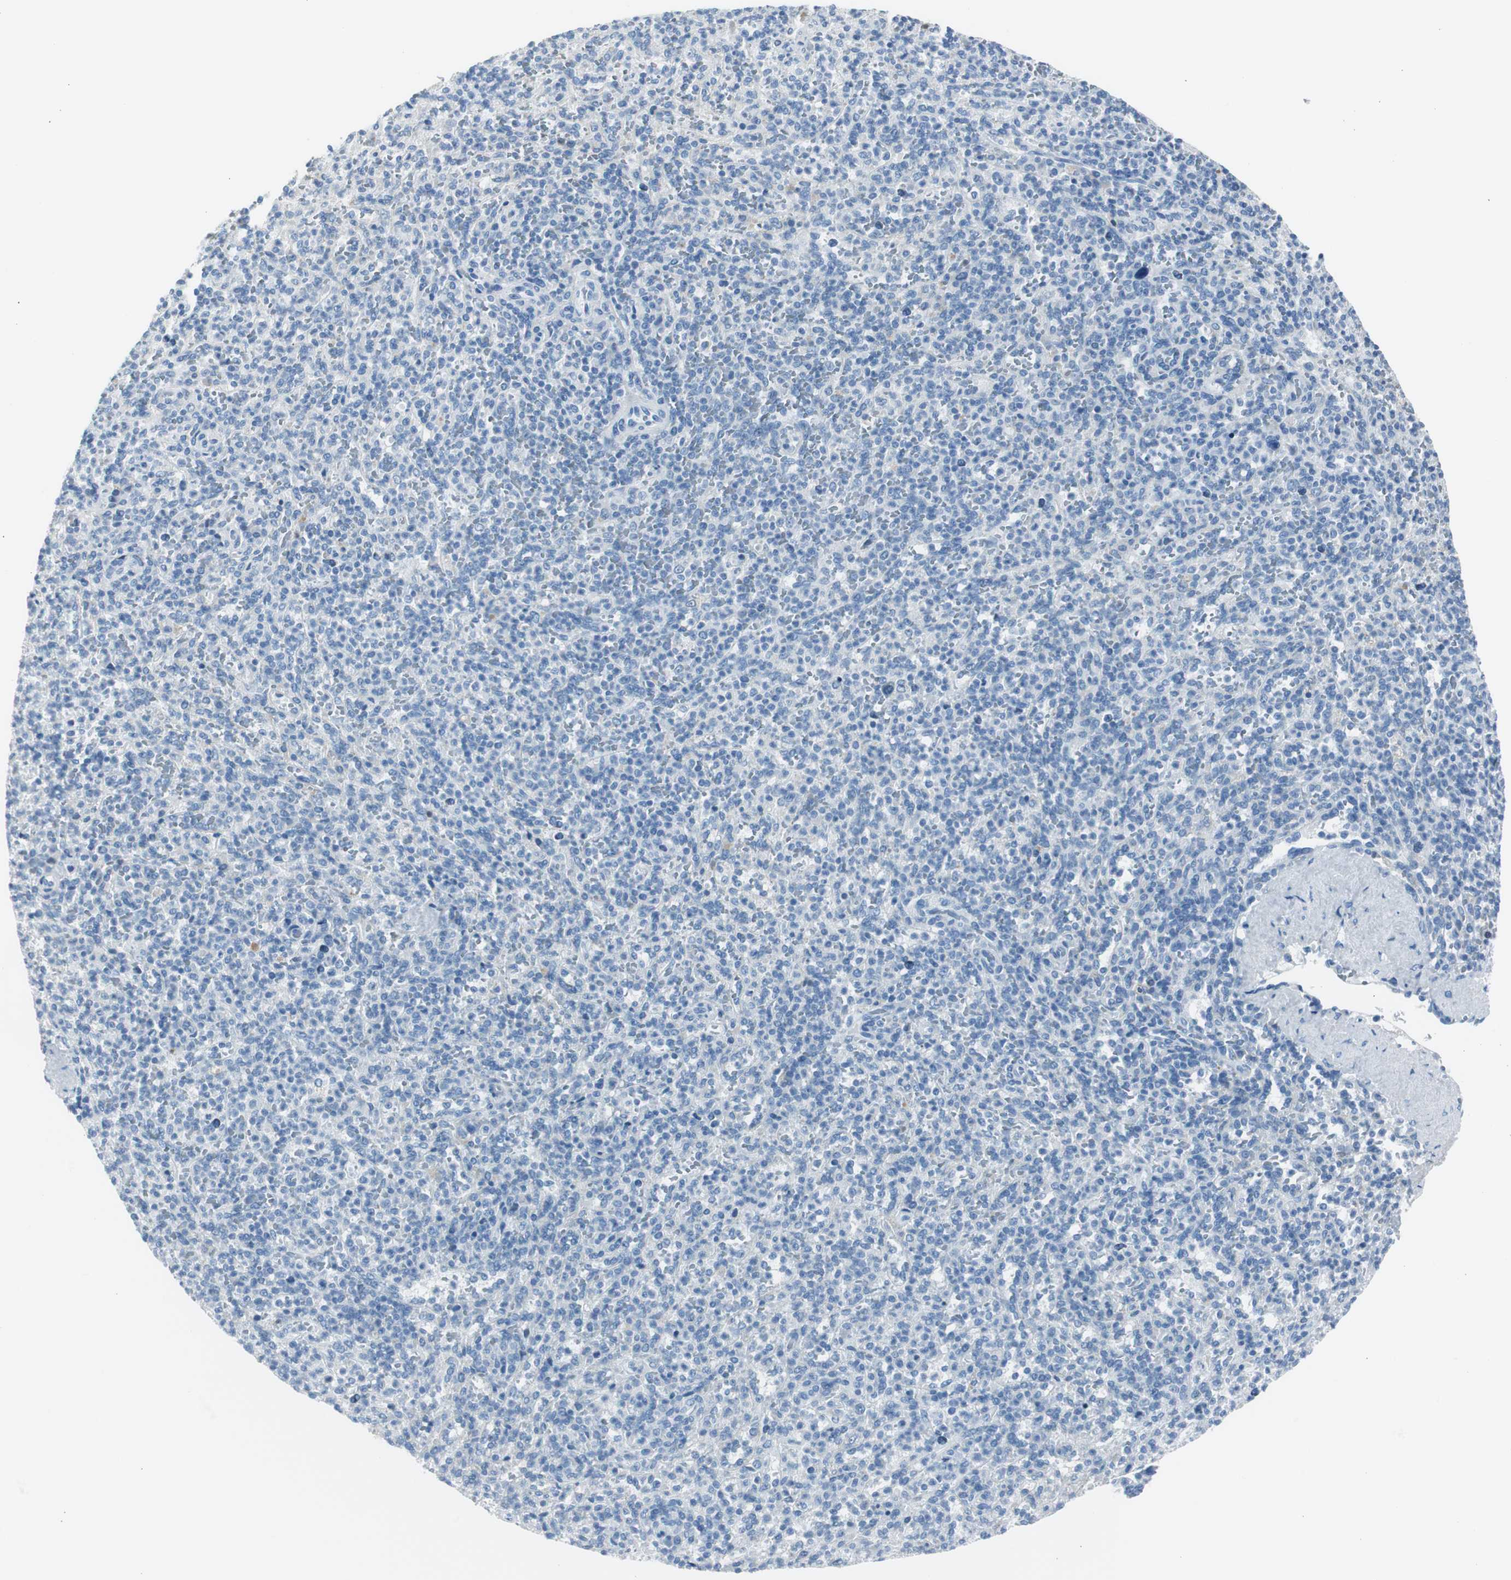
{"staining": {"intensity": "negative", "quantity": "none", "location": "none"}, "tissue": "spleen", "cell_type": "Cells in red pulp", "image_type": "normal", "snomed": [{"axis": "morphology", "description": "Normal tissue, NOS"}, {"axis": "topography", "description": "Spleen"}], "caption": "Cells in red pulp show no significant protein expression in benign spleen. (Brightfield microscopy of DAB immunohistochemistry at high magnification).", "gene": "SERPINF1", "patient": {"sex": "male", "age": 36}}